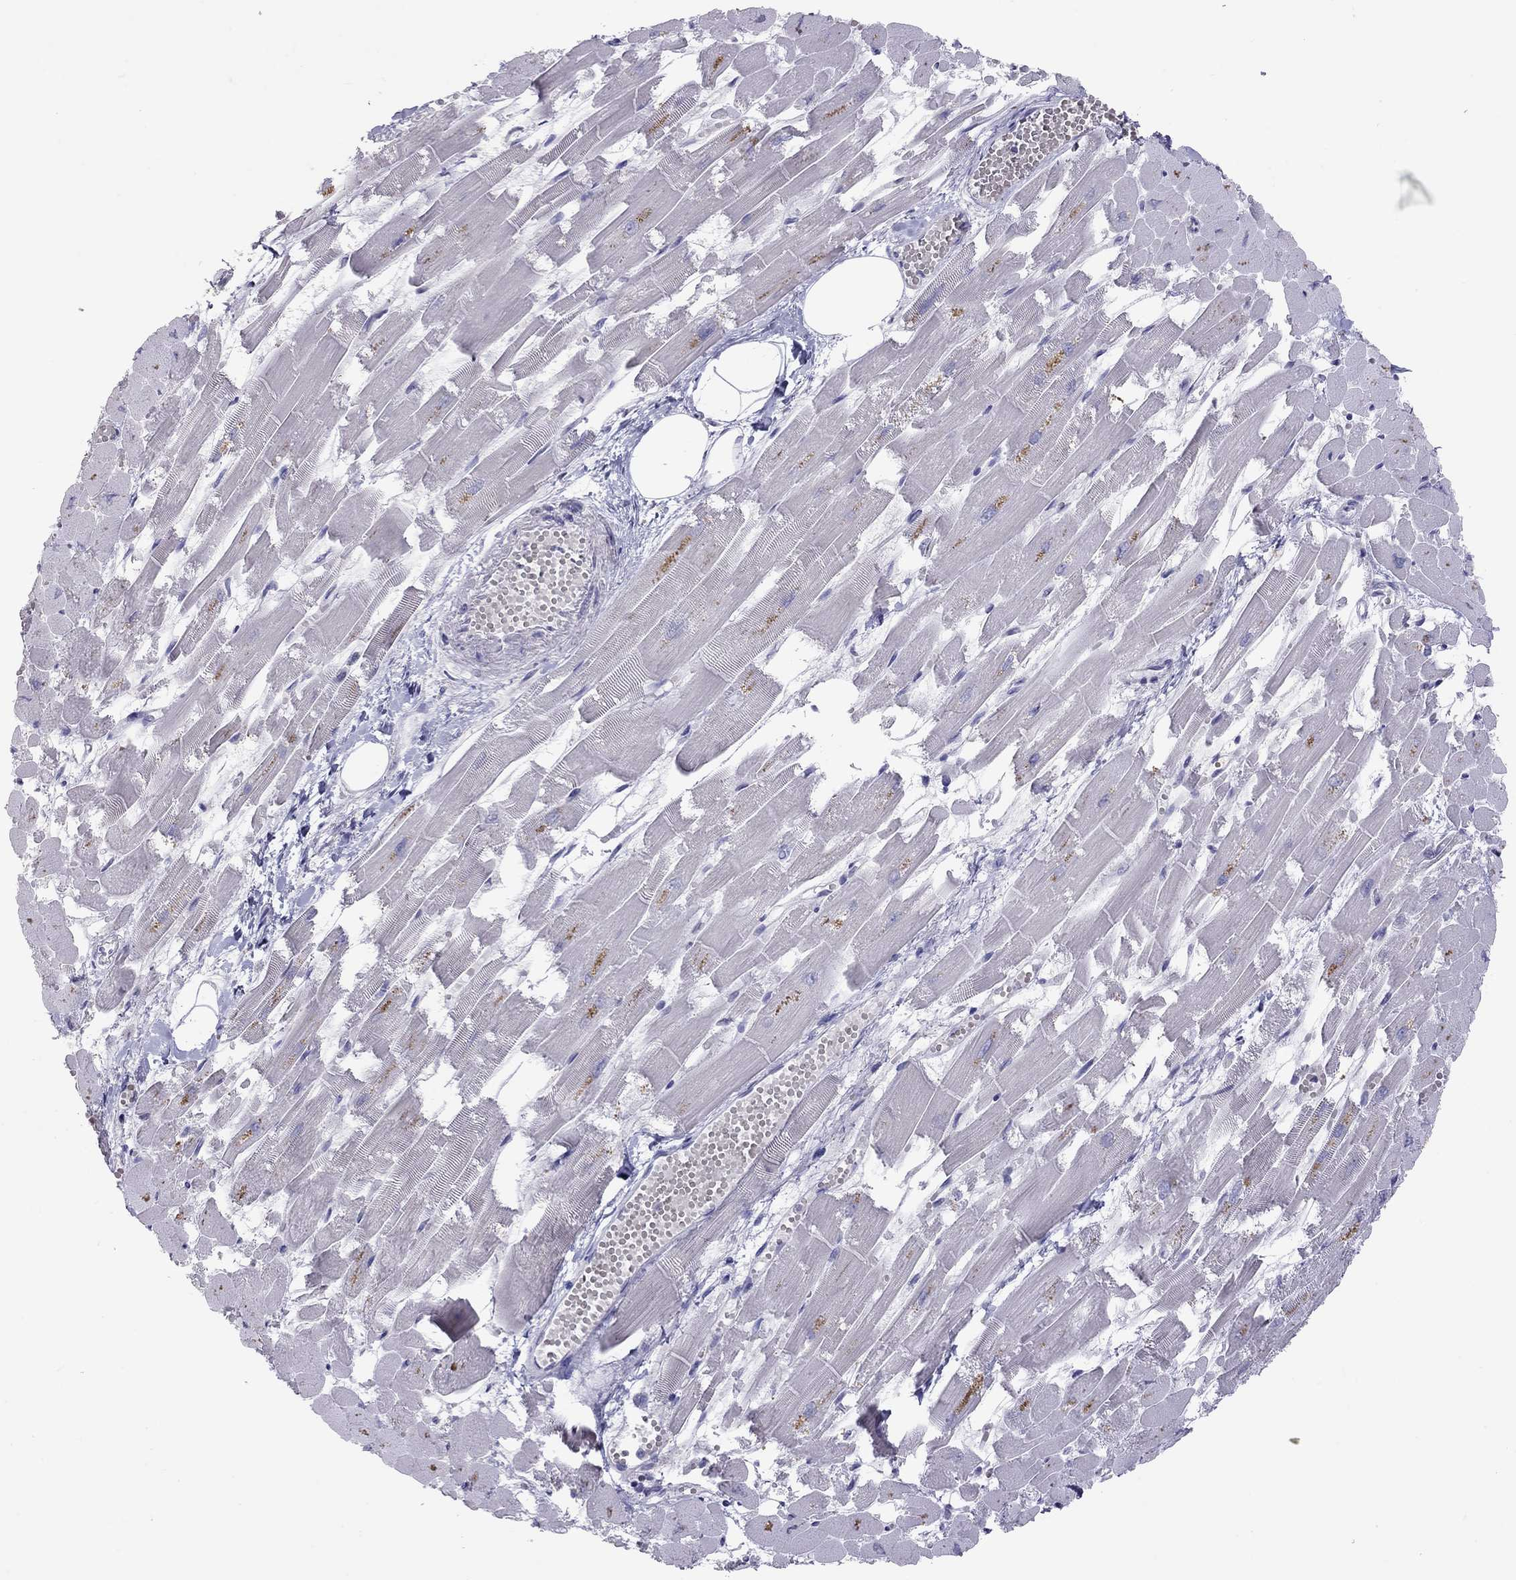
{"staining": {"intensity": "negative", "quantity": "none", "location": "none"}, "tissue": "heart muscle", "cell_type": "Cardiomyocytes", "image_type": "normal", "snomed": [{"axis": "morphology", "description": "Normal tissue, NOS"}, {"axis": "topography", "description": "Heart"}], "caption": "Immunohistochemical staining of unremarkable human heart muscle demonstrates no significant staining in cardiomyocytes.", "gene": "MUC16", "patient": {"sex": "female", "age": 52}}